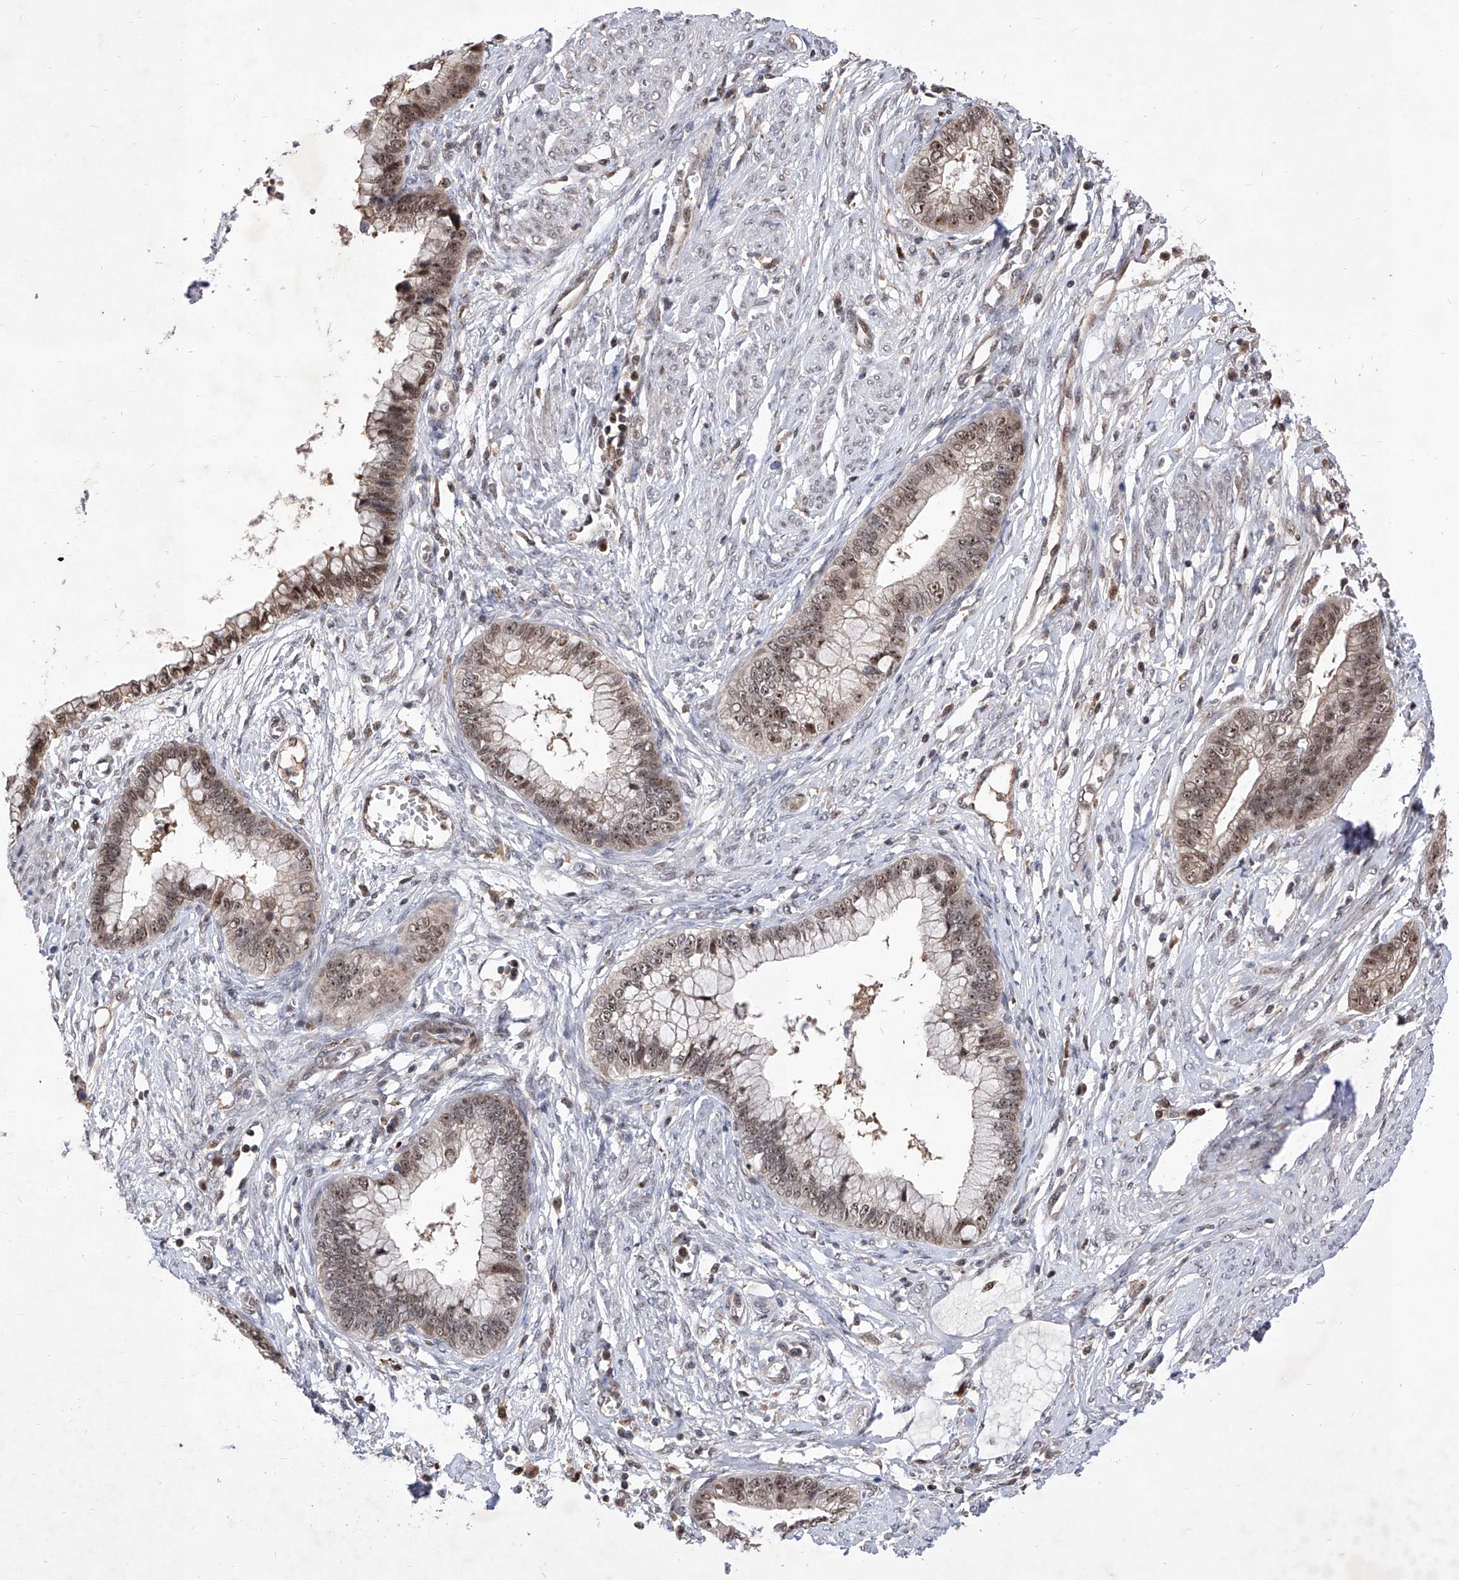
{"staining": {"intensity": "moderate", "quantity": ">75%", "location": "cytoplasmic/membranous,nuclear"}, "tissue": "cervical cancer", "cell_type": "Tumor cells", "image_type": "cancer", "snomed": [{"axis": "morphology", "description": "Adenocarcinoma, NOS"}, {"axis": "topography", "description": "Cervix"}], "caption": "An immunohistochemistry image of tumor tissue is shown. Protein staining in brown highlights moderate cytoplasmic/membranous and nuclear positivity in adenocarcinoma (cervical) within tumor cells.", "gene": "LGR4", "patient": {"sex": "female", "age": 44}}